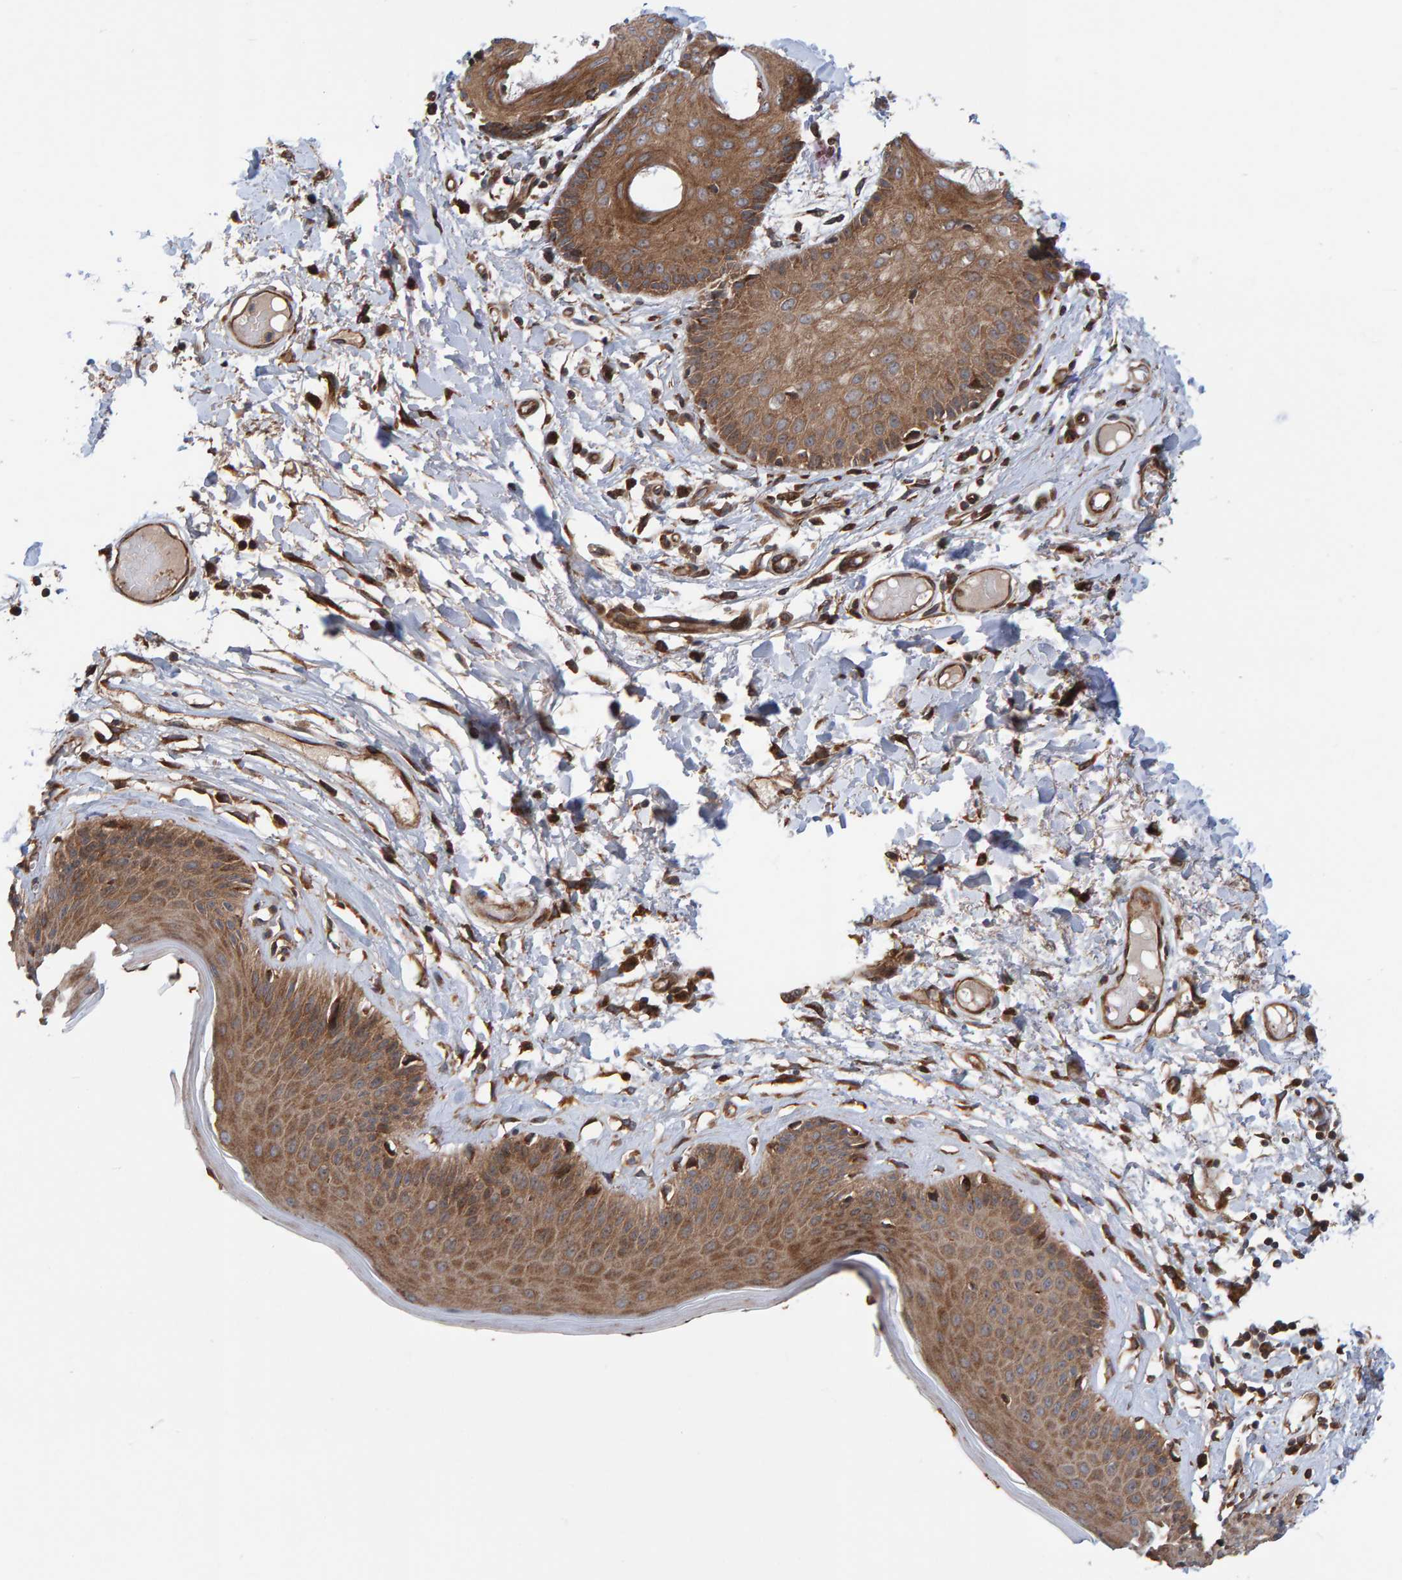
{"staining": {"intensity": "moderate", "quantity": ">75%", "location": "cytoplasmic/membranous"}, "tissue": "skin", "cell_type": "Epidermal cells", "image_type": "normal", "snomed": [{"axis": "morphology", "description": "Normal tissue, NOS"}, {"axis": "topography", "description": "Vulva"}], "caption": "Normal skin was stained to show a protein in brown. There is medium levels of moderate cytoplasmic/membranous staining in about >75% of epidermal cells. (DAB (3,3'-diaminobenzidine) IHC with brightfield microscopy, high magnification).", "gene": "KIAA0753", "patient": {"sex": "female", "age": 73}}